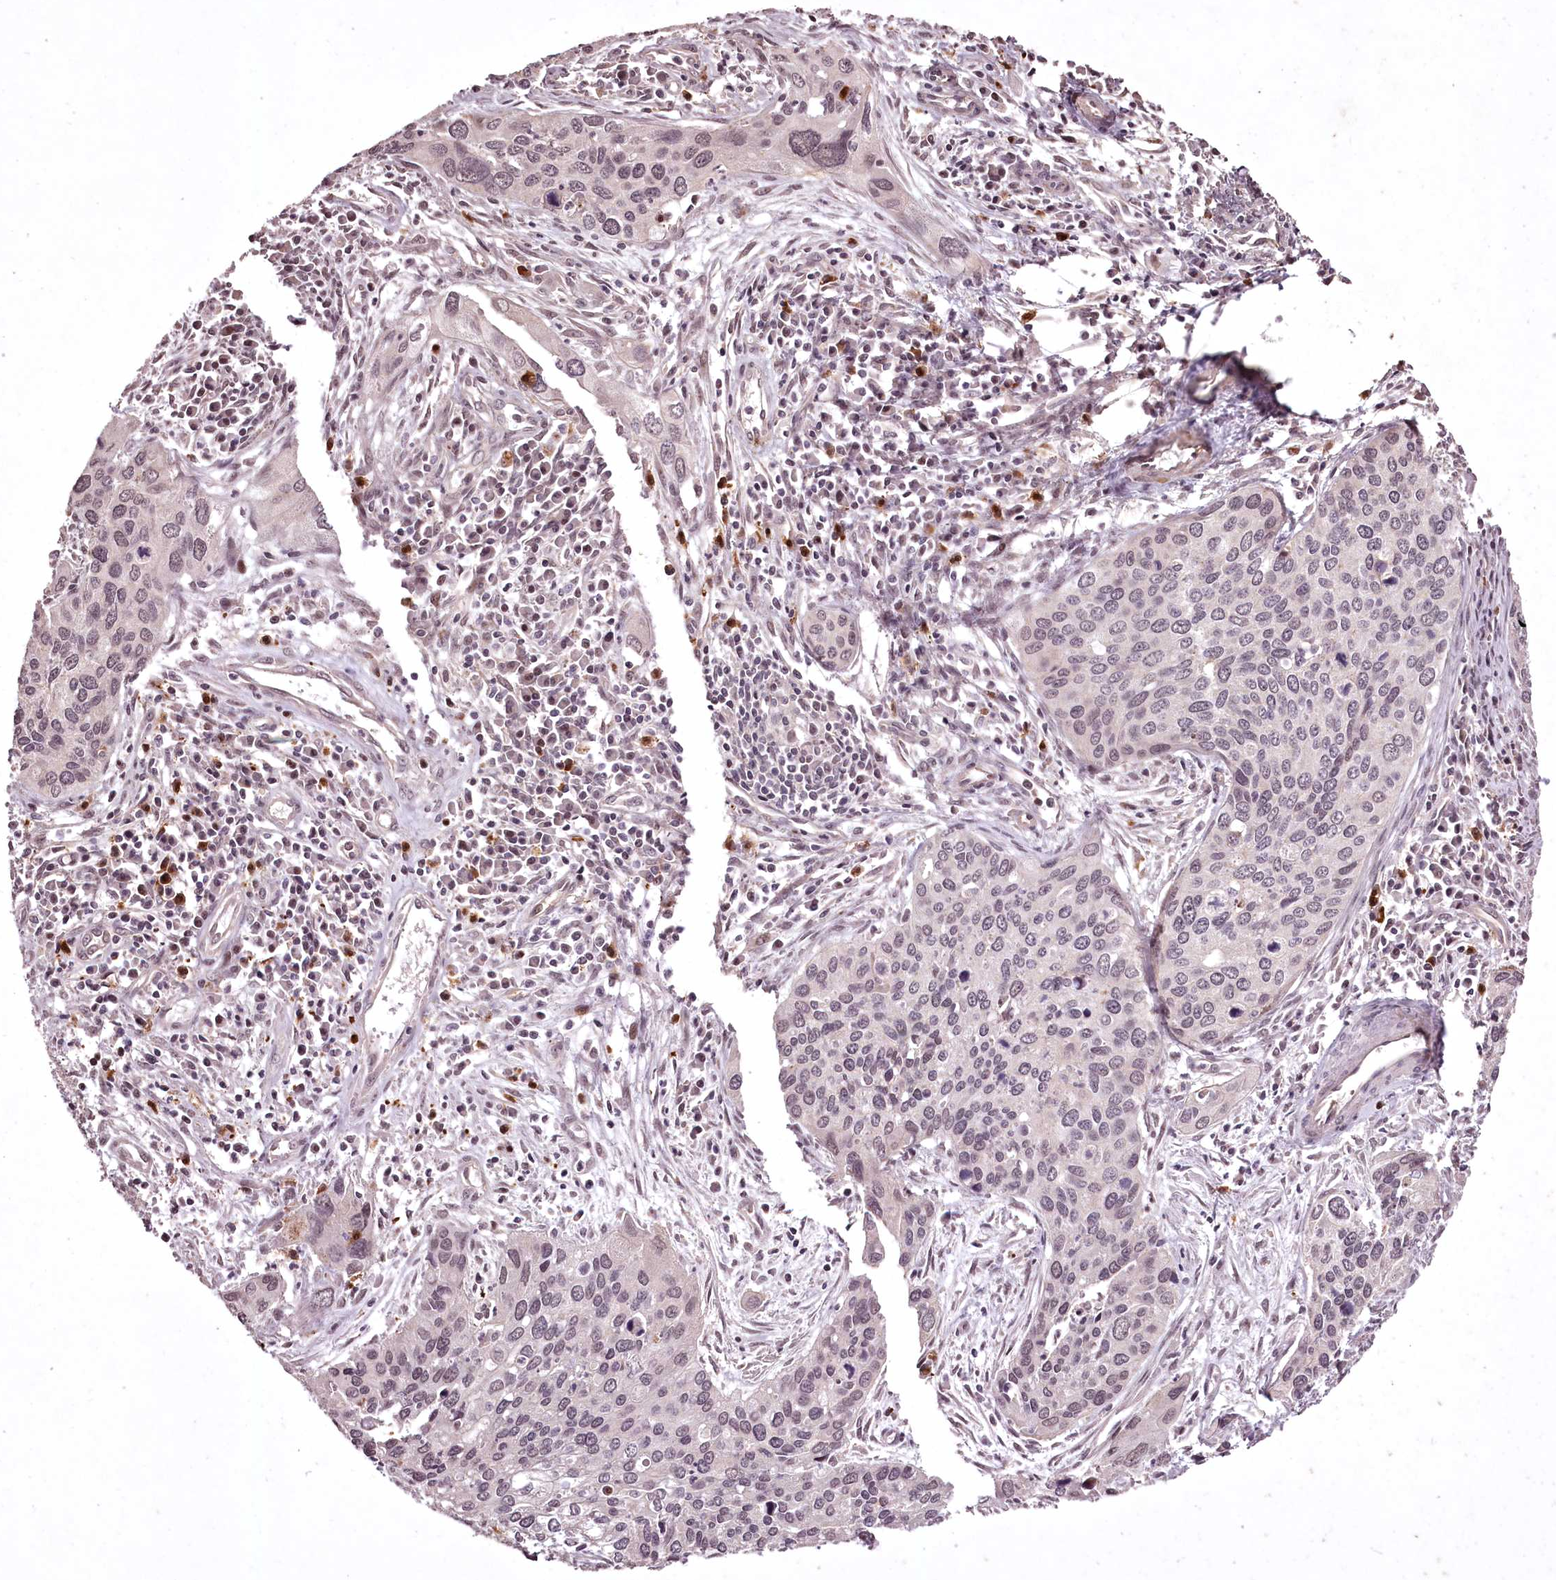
{"staining": {"intensity": "weak", "quantity": "25%-75%", "location": "nuclear"}, "tissue": "cervical cancer", "cell_type": "Tumor cells", "image_type": "cancer", "snomed": [{"axis": "morphology", "description": "Squamous cell carcinoma, NOS"}, {"axis": "topography", "description": "Cervix"}], "caption": "A brown stain shows weak nuclear expression of a protein in human squamous cell carcinoma (cervical) tumor cells.", "gene": "ADRA1D", "patient": {"sex": "female", "age": 55}}